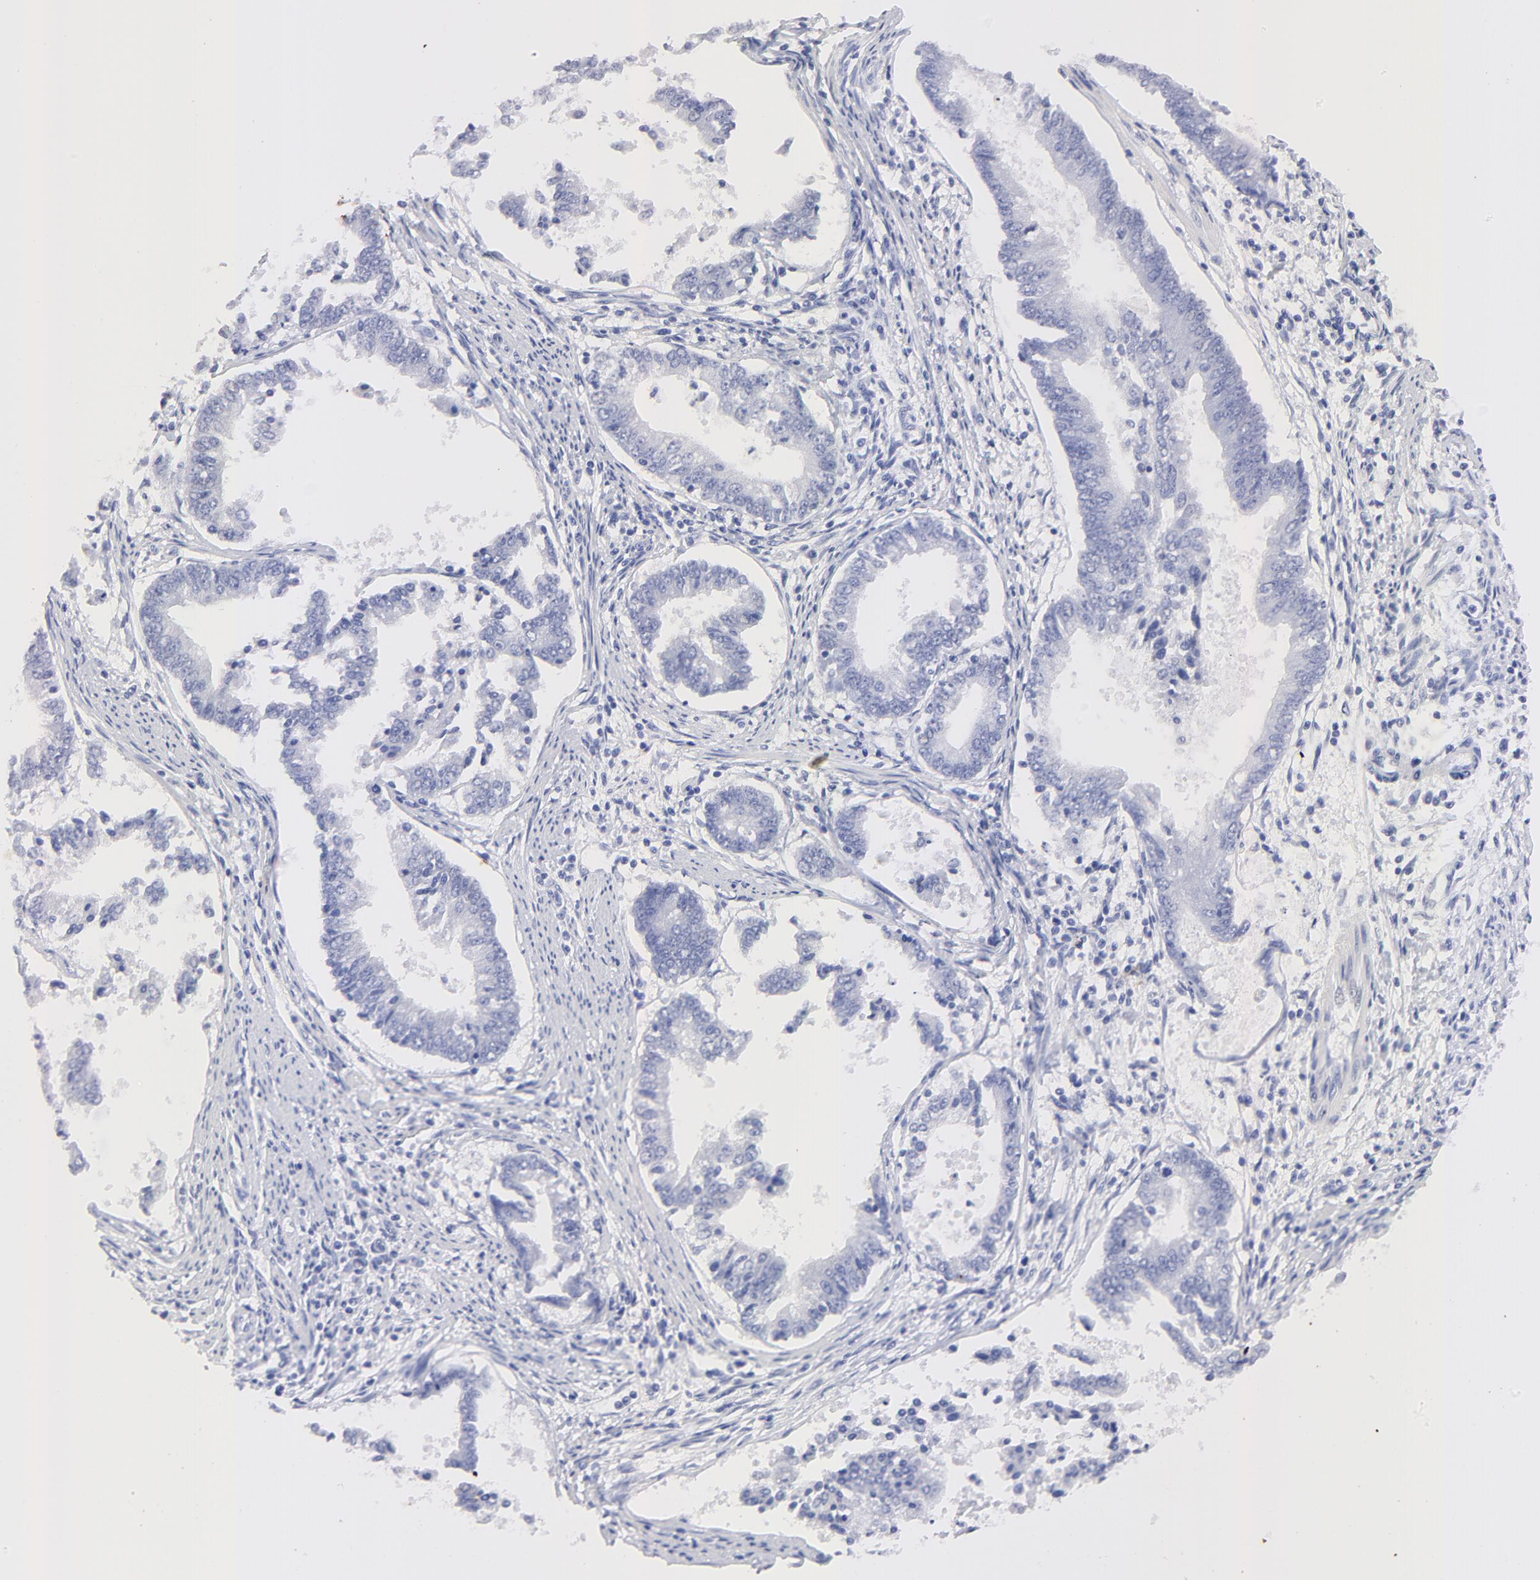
{"staining": {"intensity": "negative", "quantity": "none", "location": "none"}, "tissue": "endometrial cancer", "cell_type": "Tumor cells", "image_type": "cancer", "snomed": [{"axis": "morphology", "description": "Adenocarcinoma, NOS"}, {"axis": "topography", "description": "Endometrium"}], "caption": "Endometrial cancer was stained to show a protein in brown. There is no significant staining in tumor cells.", "gene": "HORMAD2", "patient": {"sex": "female", "age": 63}}